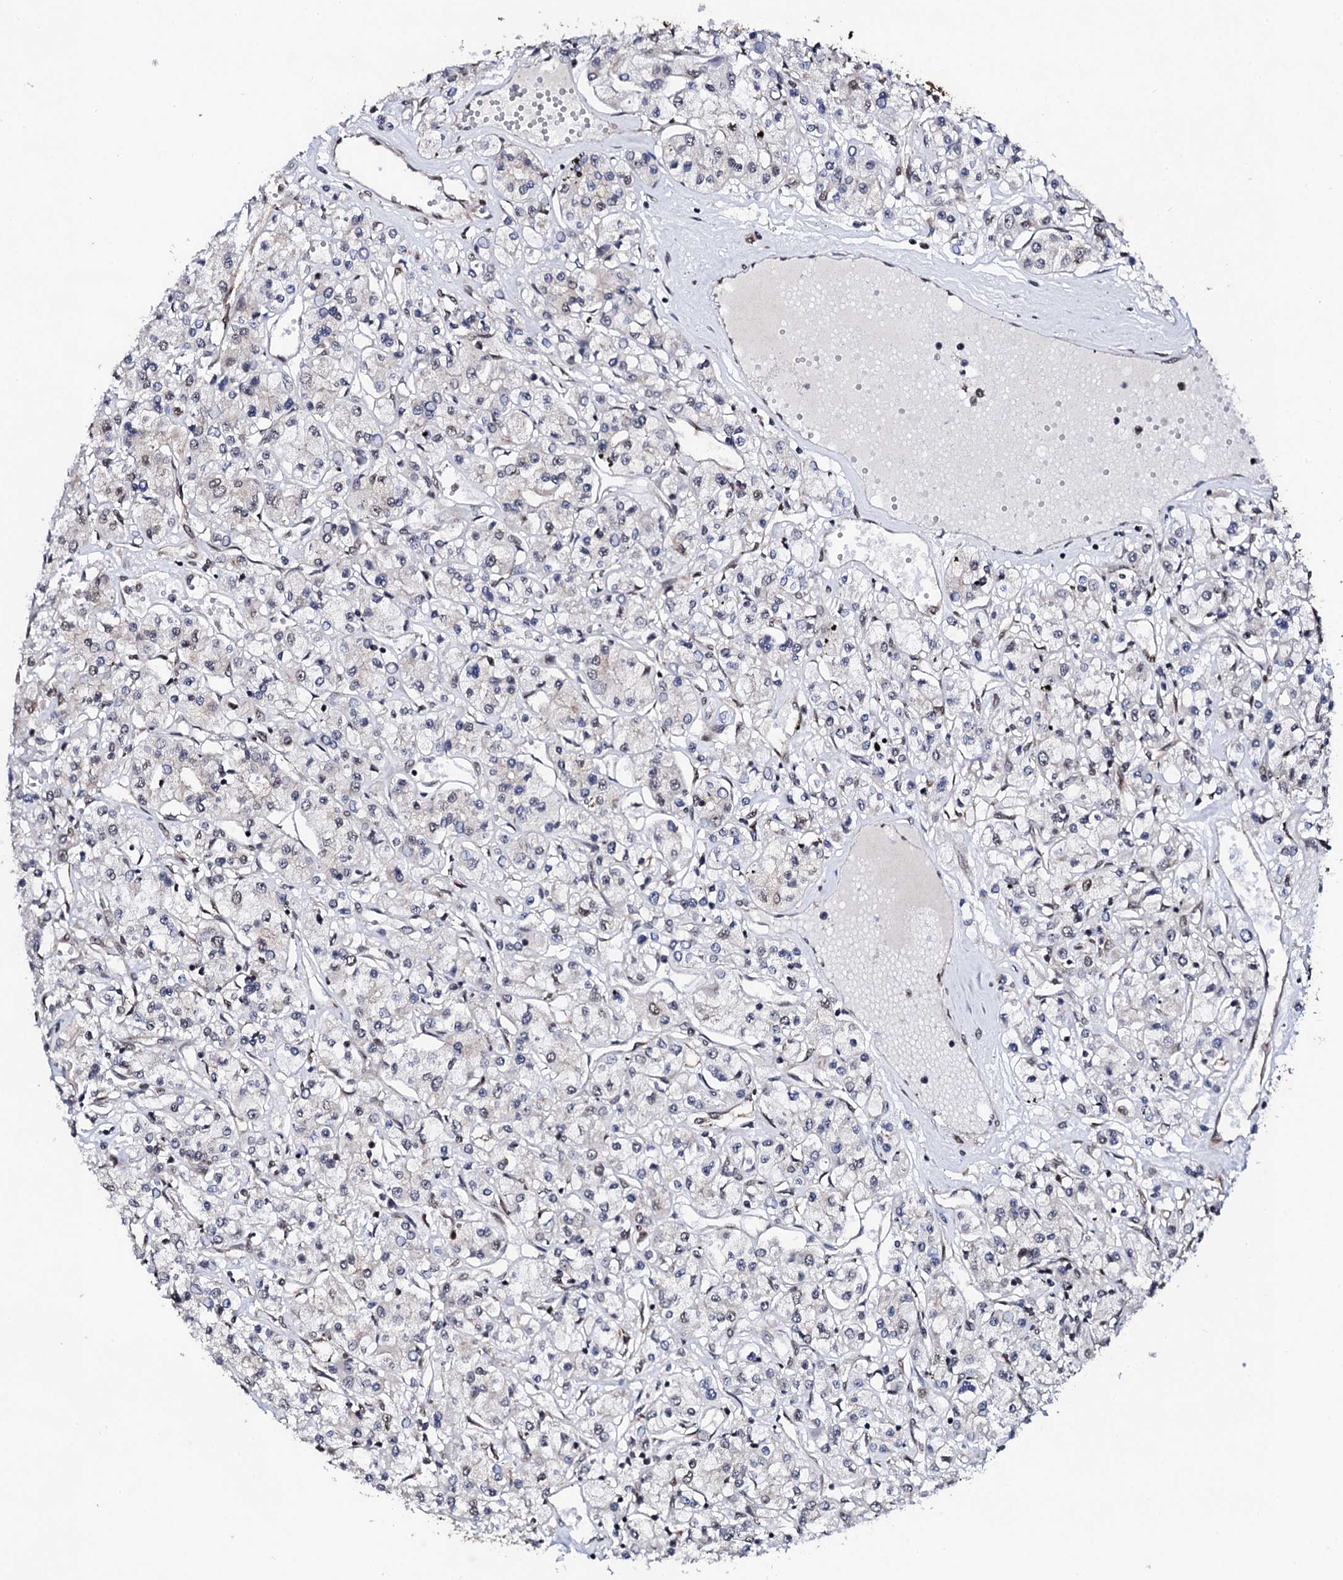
{"staining": {"intensity": "negative", "quantity": "none", "location": "none"}, "tissue": "renal cancer", "cell_type": "Tumor cells", "image_type": "cancer", "snomed": [{"axis": "morphology", "description": "Adenocarcinoma, NOS"}, {"axis": "topography", "description": "Kidney"}], "caption": "The micrograph reveals no significant staining in tumor cells of renal cancer (adenocarcinoma).", "gene": "CSTF3", "patient": {"sex": "female", "age": 59}}